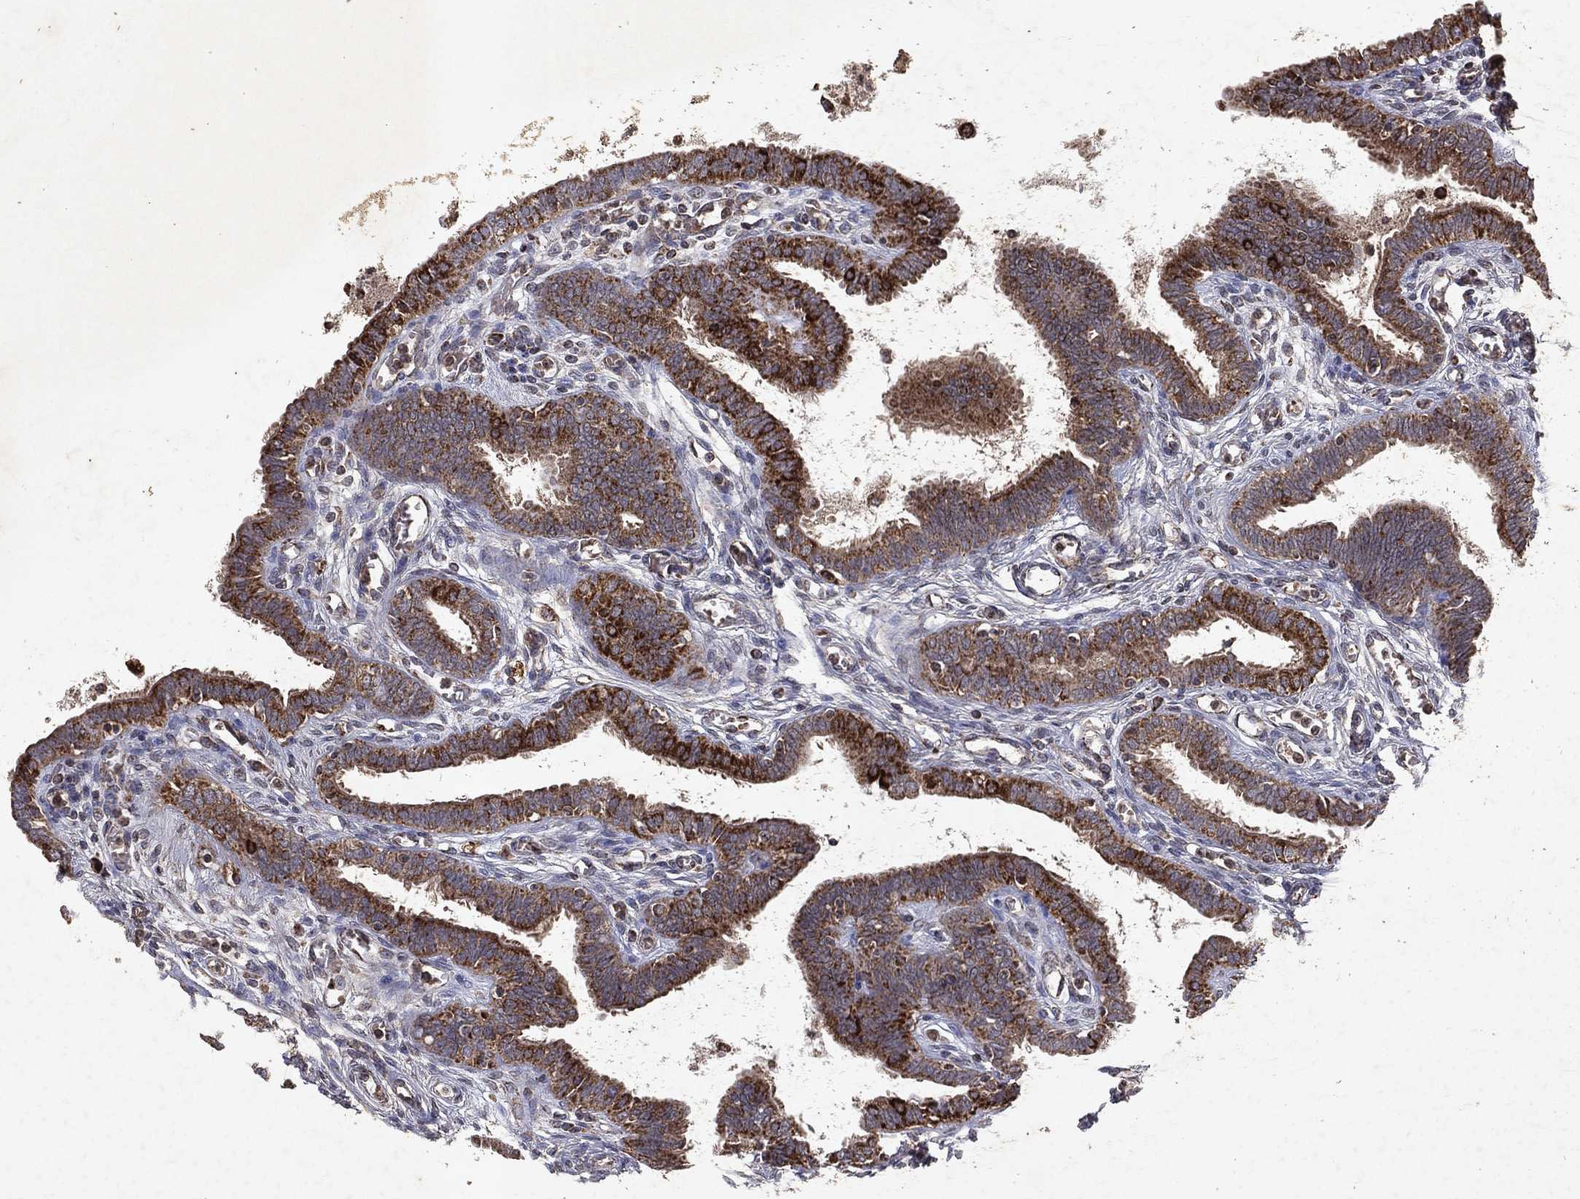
{"staining": {"intensity": "strong", "quantity": ">75%", "location": "cytoplasmic/membranous"}, "tissue": "fallopian tube", "cell_type": "Glandular cells", "image_type": "normal", "snomed": [{"axis": "morphology", "description": "Normal tissue, NOS"}, {"axis": "morphology", "description": "Carcinoma, endometroid"}, {"axis": "topography", "description": "Fallopian tube"}, {"axis": "topography", "description": "Ovary"}], "caption": "IHC (DAB) staining of normal fallopian tube demonstrates strong cytoplasmic/membranous protein staining in about >75% of glandular cells.", "gene": "PYROXD2", "patient": {"sex": "female", "age": 42}}